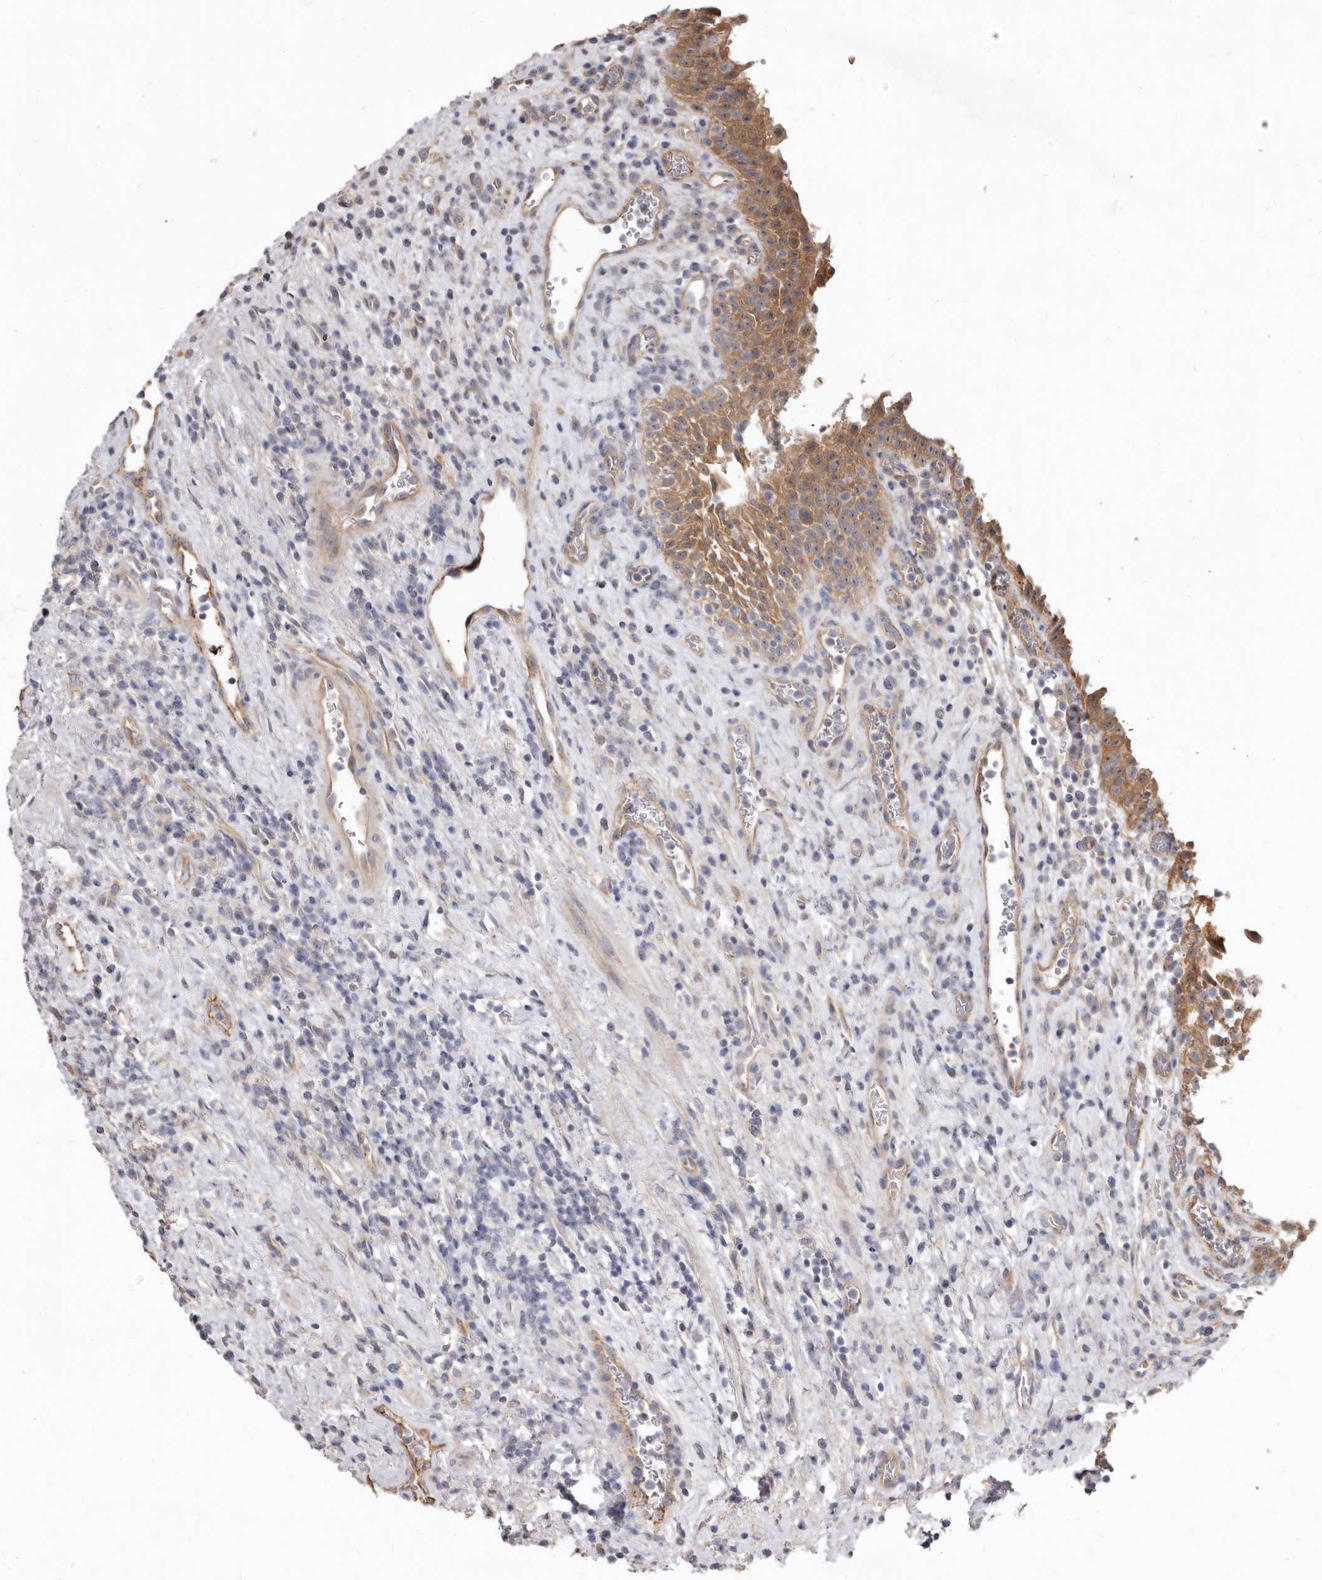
{"staining": {"intensity": "moderate", "quantity": ">75%", "location": "cytoplasmic/membranous,nuclear"}, "tissue": "urinary bladder", "cell_type": "Urothelial cells", "image_type": "normal", "snomed": [{"axis": "morphology", "description": "Normal tissue, NOS"}, {"axis": "morphology", "description": "Inflammation, NOS"}, {"axis": "topography", "description": "Urinary bladder"}], "caption": "Protein expression analysis of benign urinary bladder shows moderate cytoplasmic/membranous,nuclear positivity in approximately >75% of urothelial cells.", "gene": "FMO2", "patient": {"sex": "female", "age": 75}}